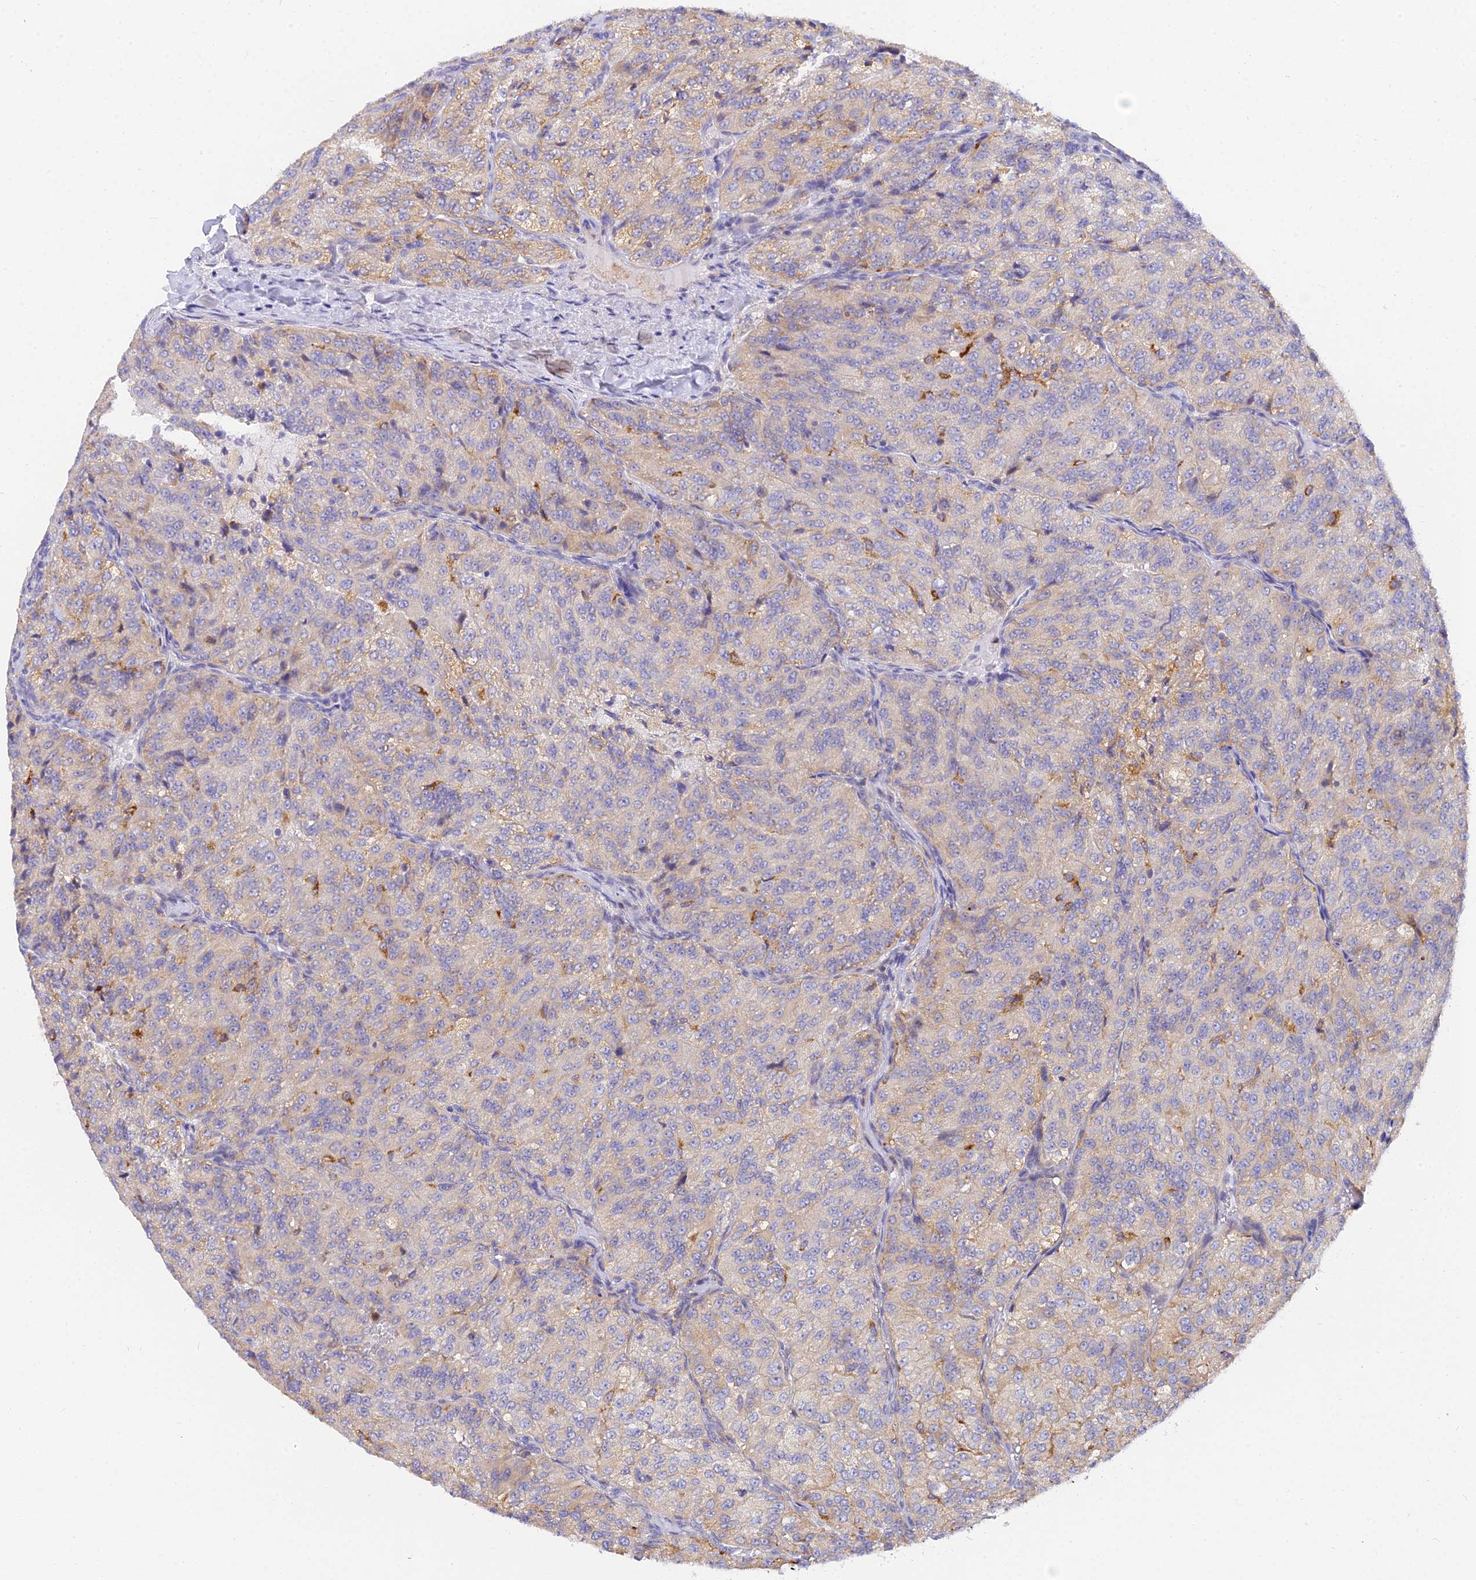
{"staining": {"intensity": "negative", "quantity": "none", "location": "none"}, "tissue": "renal cancer", "cell_type": "Tumor cells", "image_type": "cancer", "snomed": [{"axis": "morphology", "description": "Adenocarcinoma, NOS"}, {"axis": "topography", "description": "Kidney"}], "caption": "The immunohistochemistry photomicrograph has no significant expression in tumor cells of renal cancer (adenocarcinoma) tissue.", "gene": "ARL8B", "patient": {"sex": "female", "age": 63}}